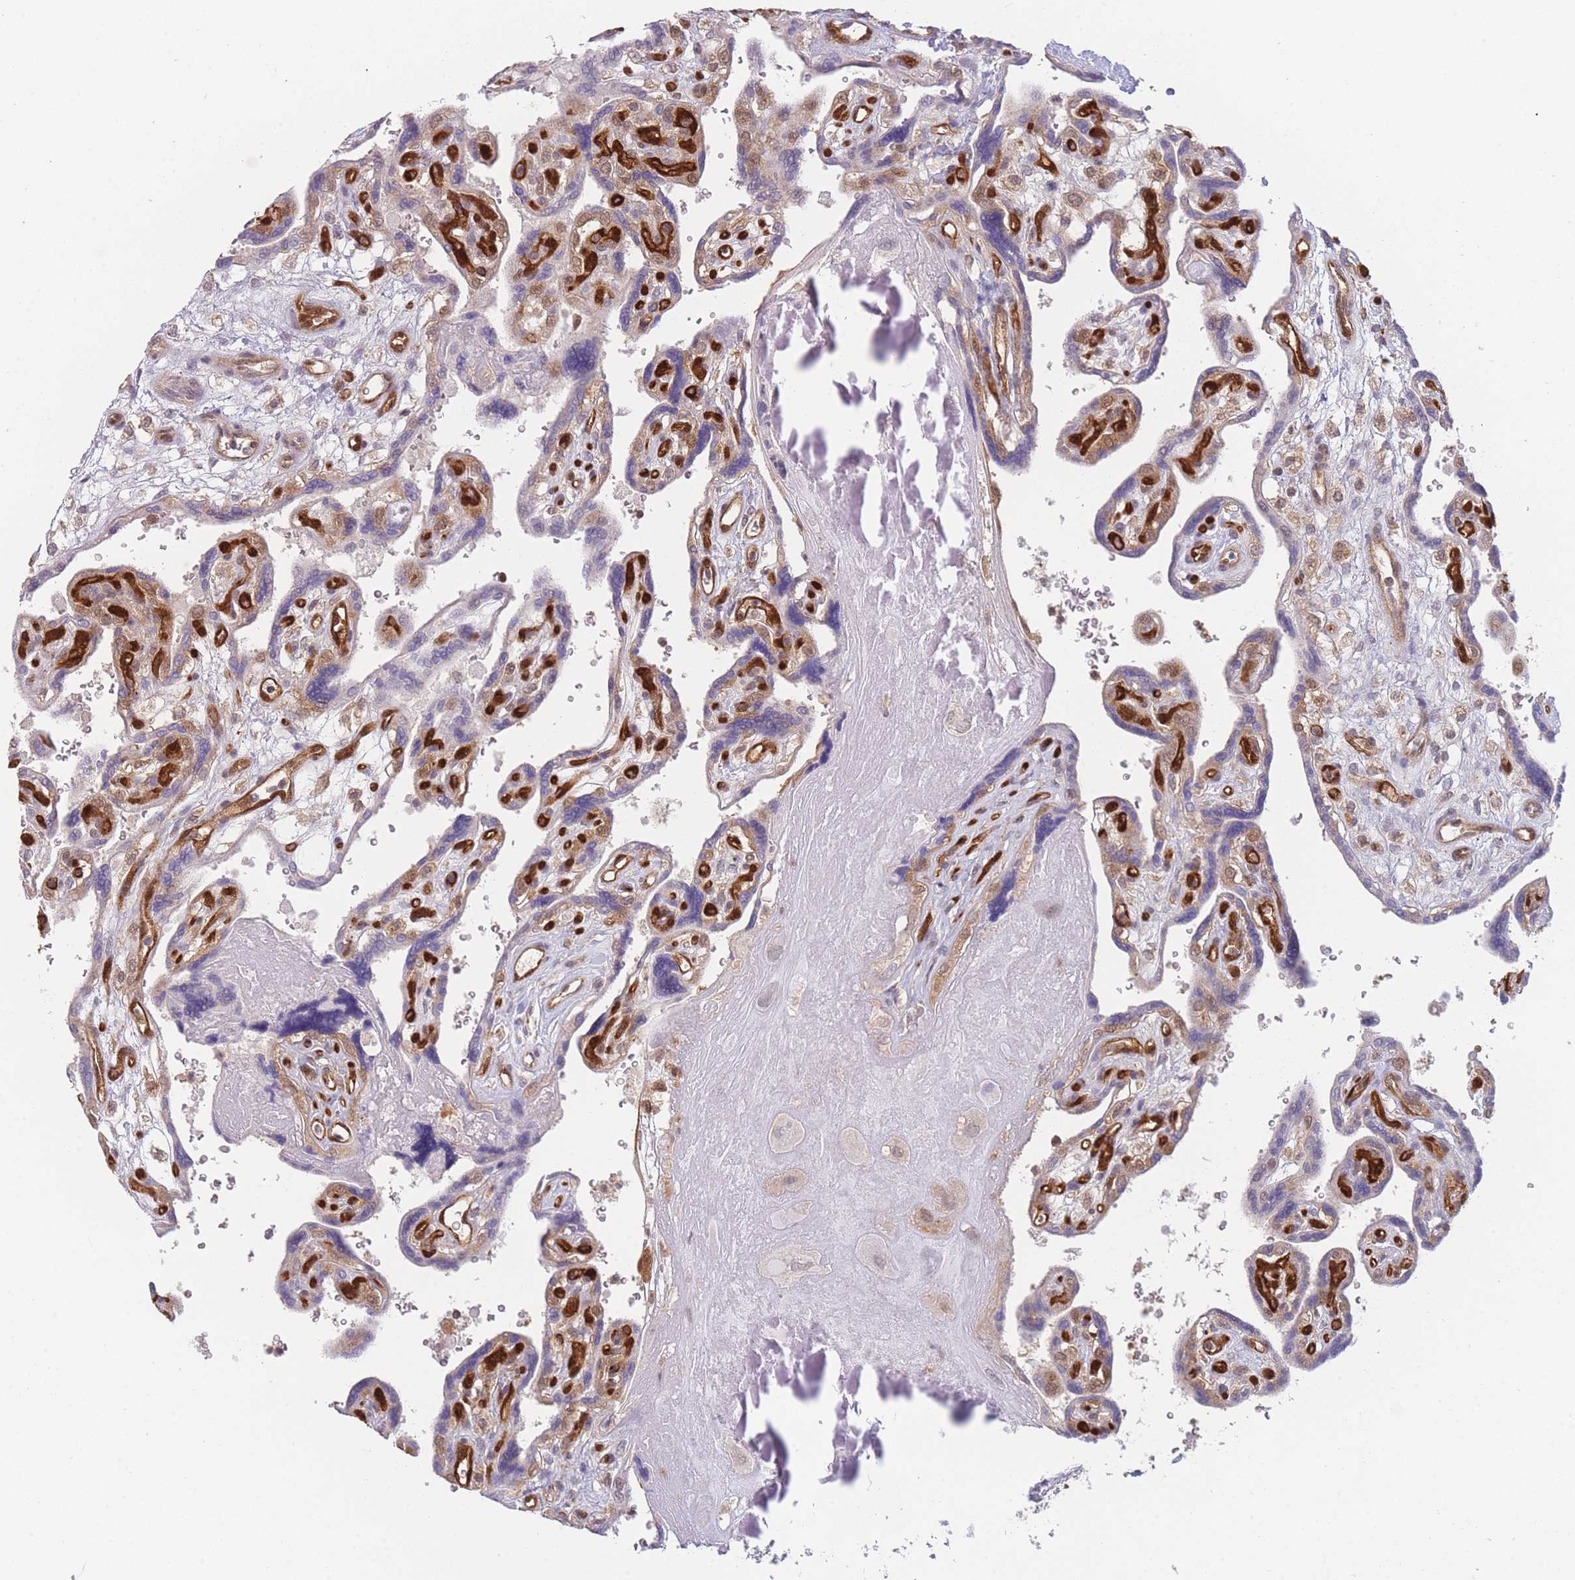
{"staining": {"intensity": "weak", "quantity": "<25%", "location": "cytoplasmic/membranous"}, "tissue": "placenta", "cell_type": "Decidual cells", "image_type": "normal", "snomed": [{"axis": "morphology", "description": "Normal tissue, NOS"}, {"axis": "topography", "description": "Placenta"}], "caption": "Photomicrograph shows no protein expression in decidual cells of benign placenta.", "gene": "MRI1", "patient": {"sex": "female", "age": 39}}